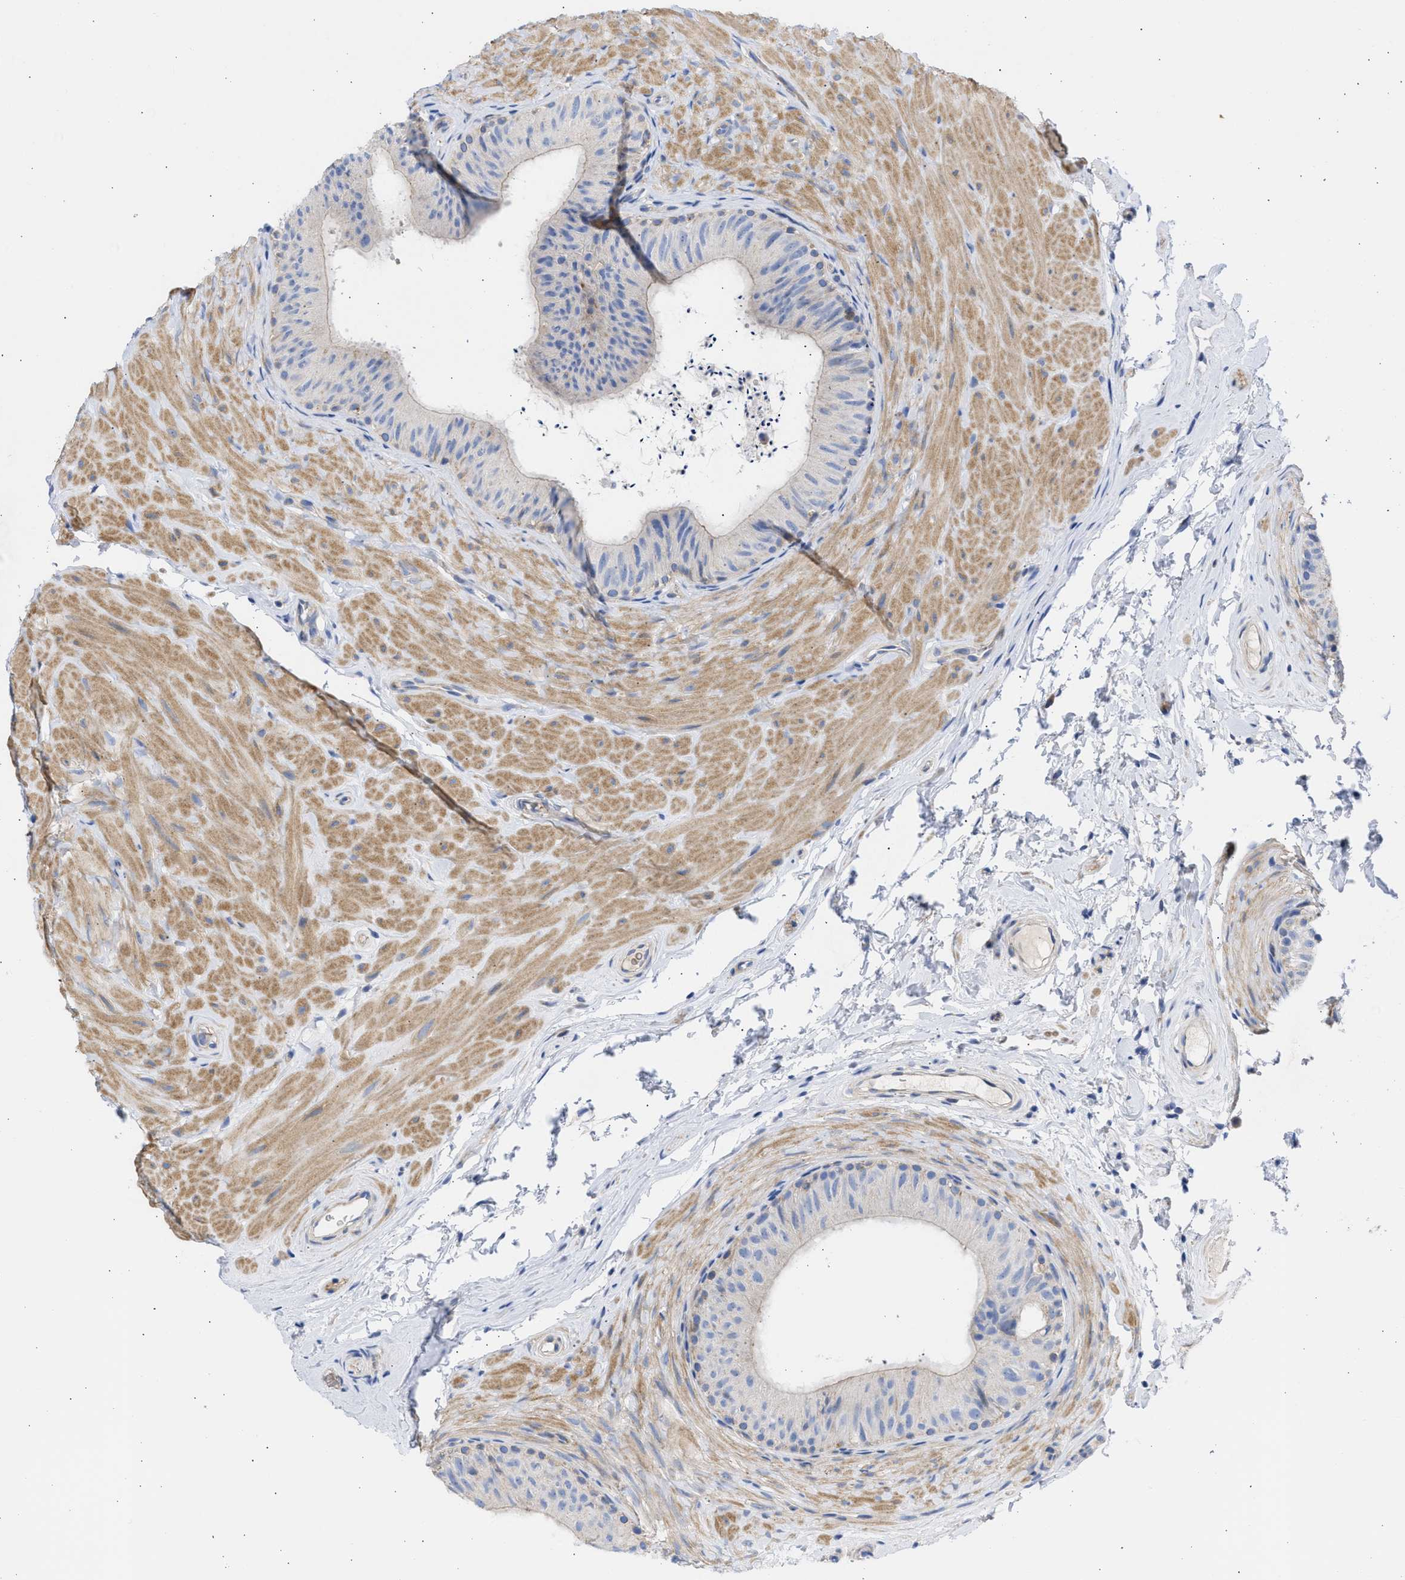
{"staining": {"intensity": "weak", "quantity": "<25%", "location": "cytoplasmic/membranous"}, "tissue": "epididymis", "cell_type": "Glandular cells", "image_type": "normal", "snomed": [{"axis": "morphology", "description": "Normal tissue, NOS"}, {"axis": "topography", "description": "Epididymis"}], "caption": "Immunohistochemistry (IHC) micrograph of unremarkable human epididymis stained for a protein (brown), which demonstrates no staining in glandular cells. (Brightfield microscopy of DAB immunohistochemistry at high magnification).", "gene": "BTG3", "patient": {"sex": "male", "age": 34}}